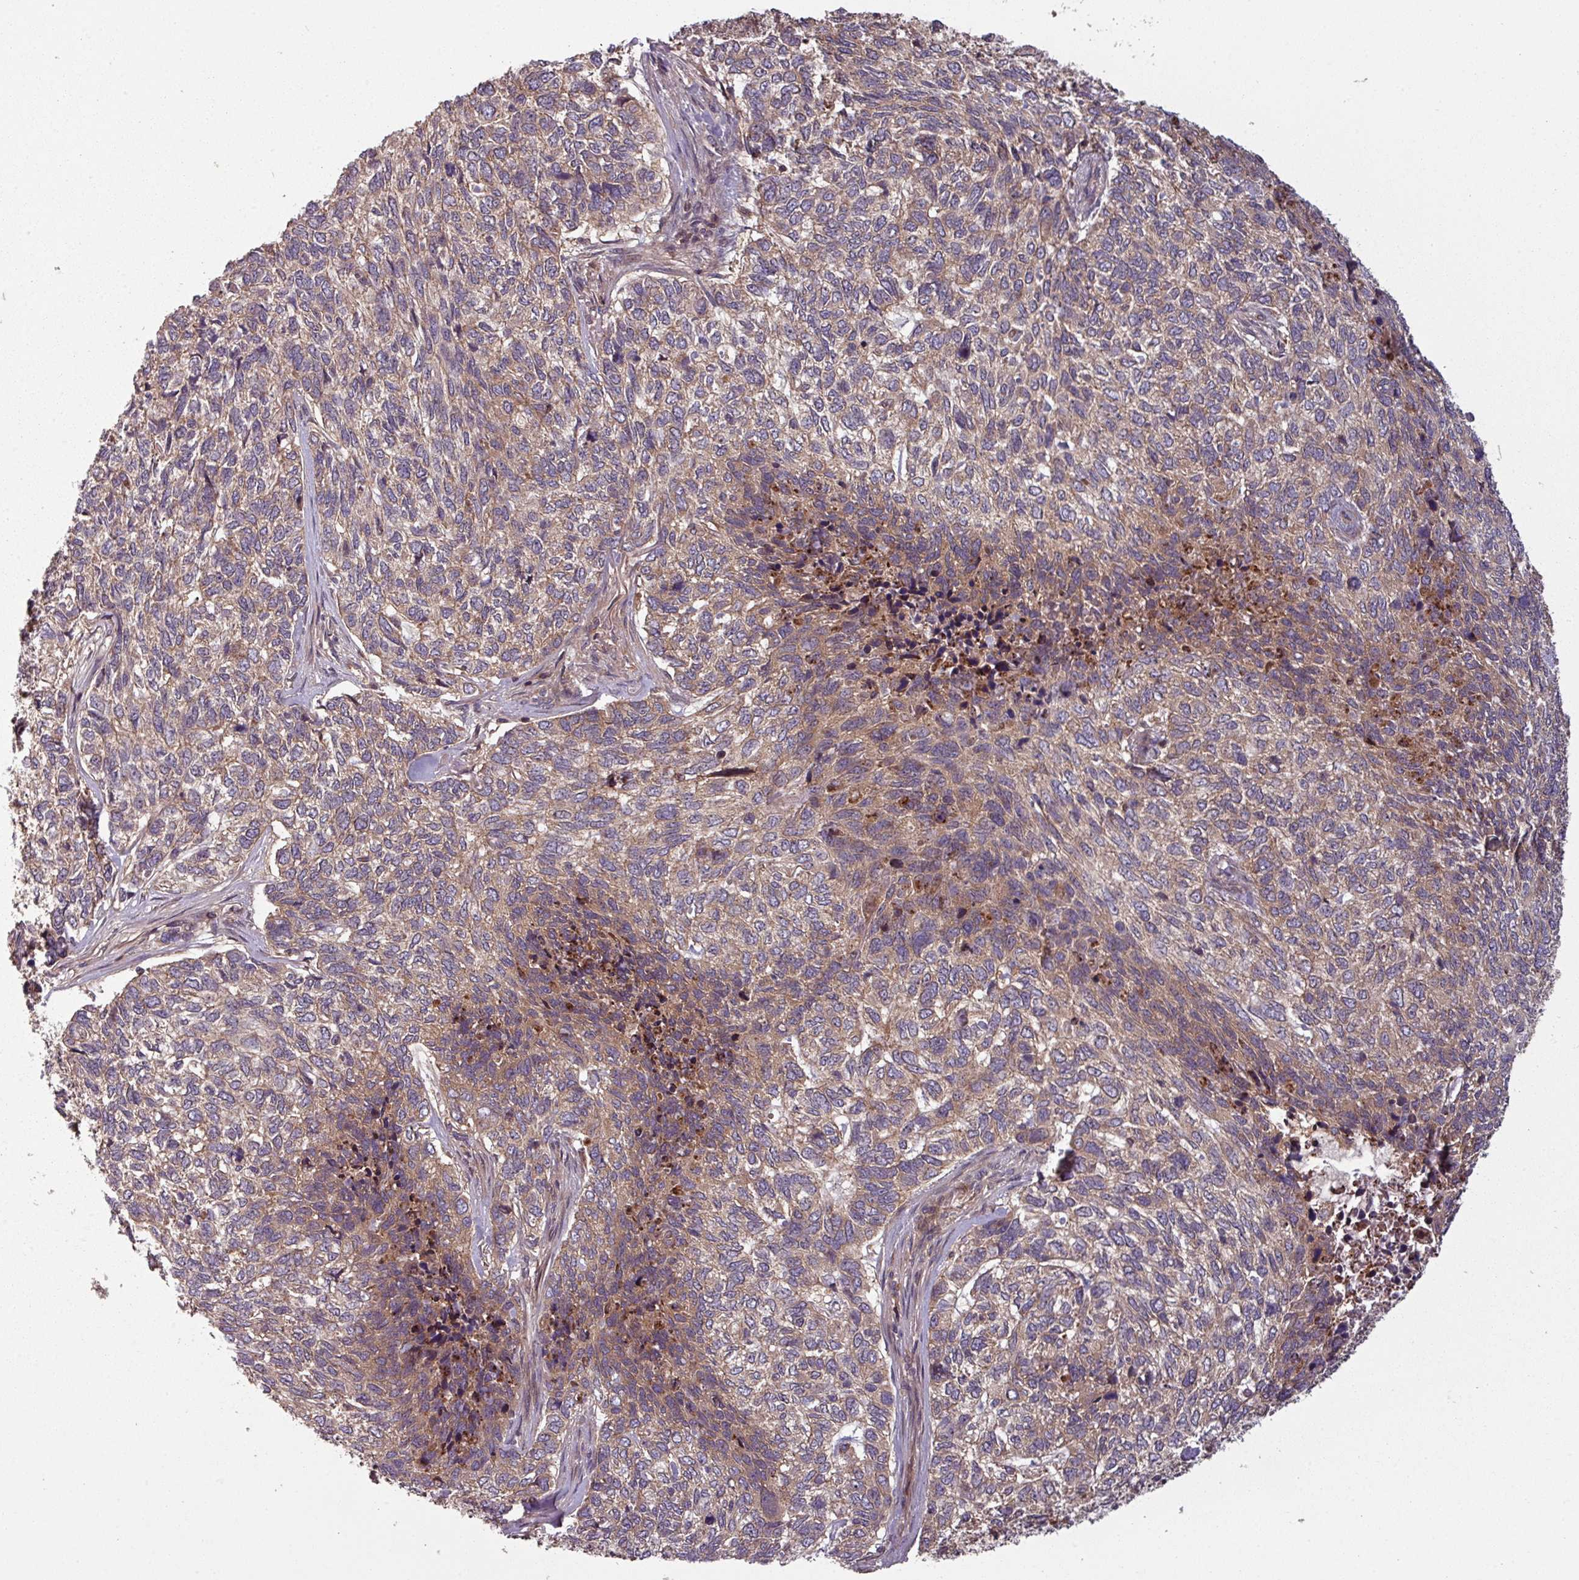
{"staining": {"intensity": "weak", "quantity": ">75%", "location": "cytoplasmic/membranous"}, "tissue": "skin cancer", "cell_type": "Tumor cells", "image_type": "cancer", "snomed": [{"axis": "morphology", "description": "Basal cell carcinoma"}, {"axis": "topography", "description": "Skin"}], "caption": "Immunohistochemical staining of skin cancer (basal cell carcinoma) shows weak cytoplasmic/membranous protein positivity in approximately >75% of tumor cells. (IHC, brightfield microscopy, high magnification).", "gene": "GSKIP", "patient": {"sex": "female", "age": 65}}